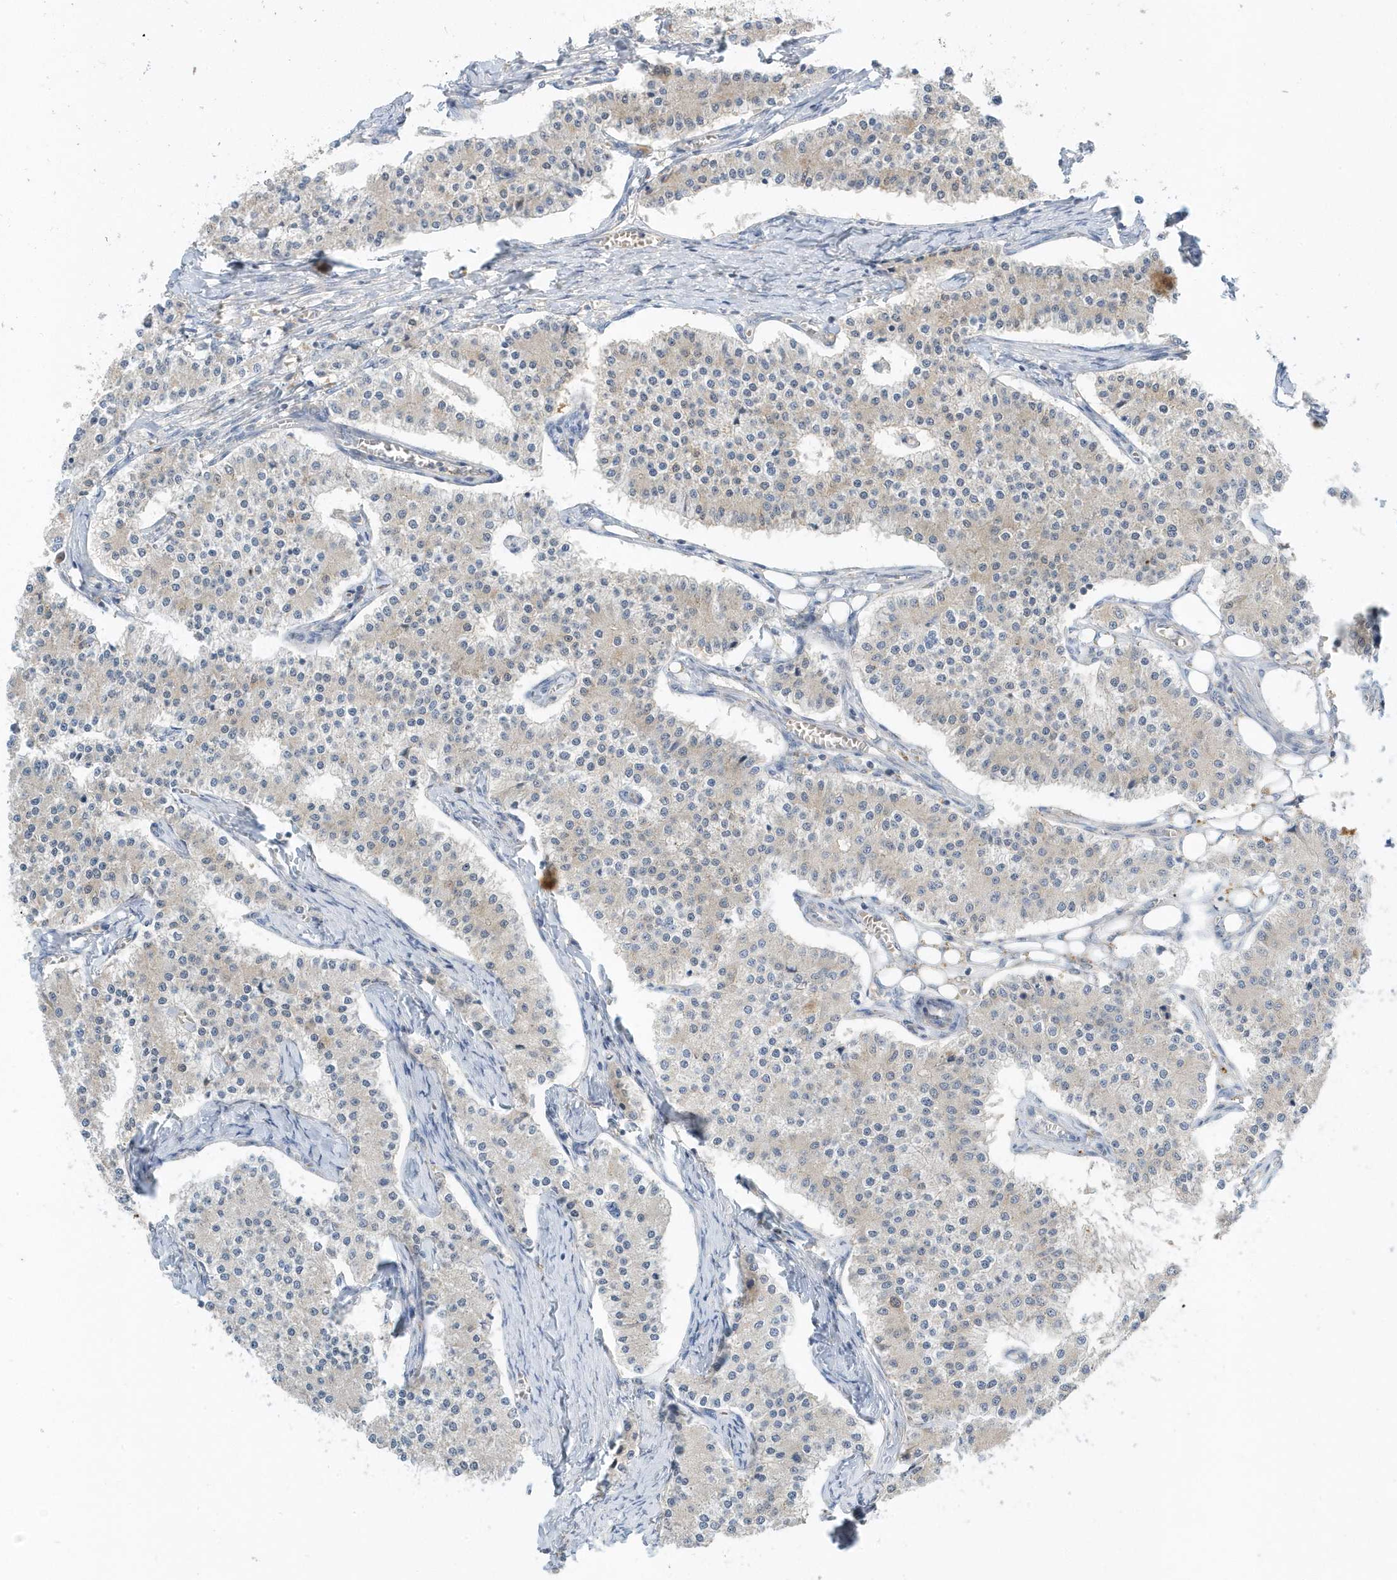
{"staining": {"intensity": "weak", "quantity": "<25%", "location": "cytoplasmic/membranous"}, "tissue": "carcinoid", "cell_type": "Tumor cells", "image_type": "cancer", "snomed": [{"axis": "morphology", "description": "Carcinoid, malignant, NOS"}, {"axis": "topography", "description": "Colon"}], "caption": "High magnification brightfield microscopy of carcinoid stained with DAB (3,3'-diaminobenzidine) (brown) and counterstained with hematoxylin (blue): tumor cells show no significant expression.", "gene": "USP53", "patient": {"sex": "female", "age": 52}}